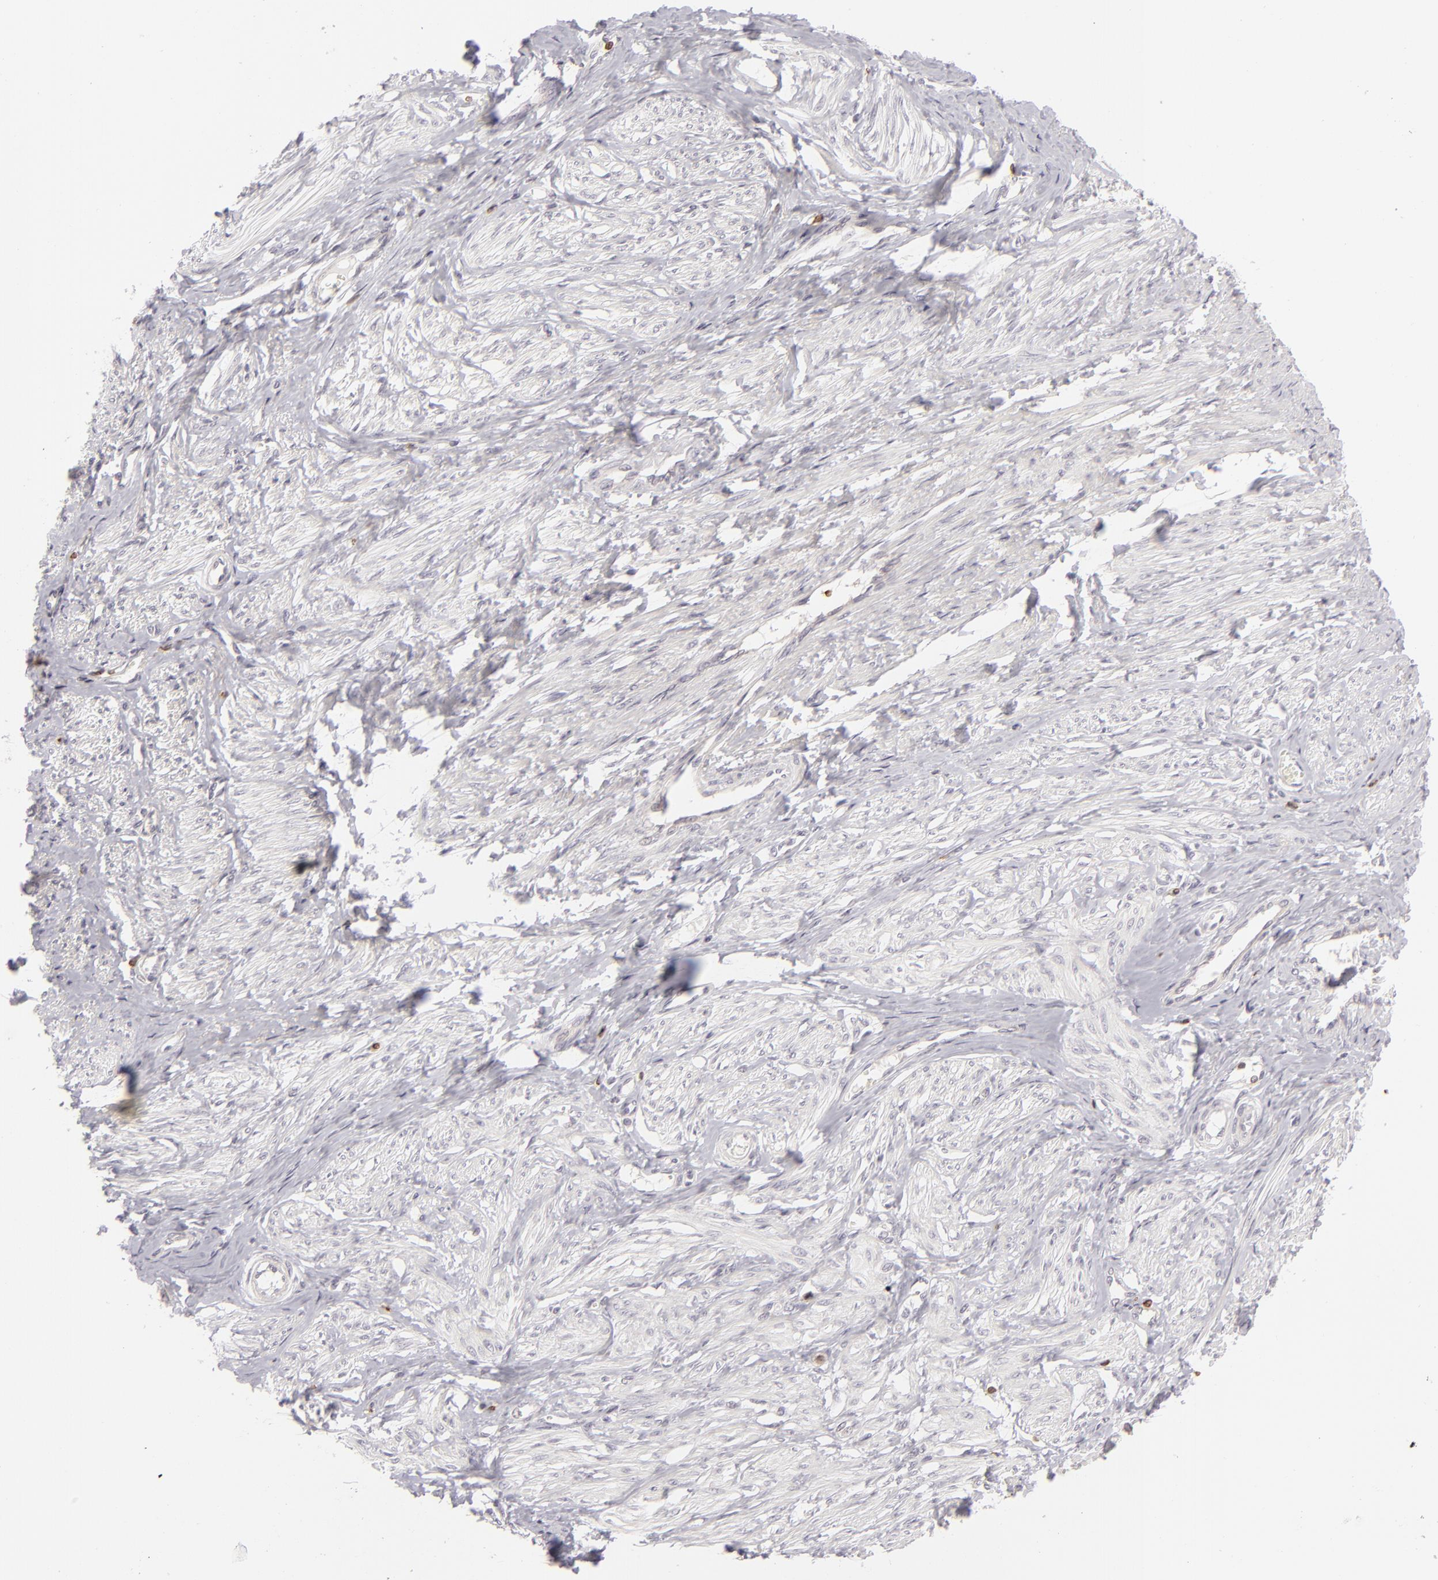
{"staining": {"intensity": "negative", "quantity": "none", "location": "none"}, "tissue": "smooth muscle", "cell_type": "Smooth muscle cells", "image_type": "normal", "snomed": [{"axis": "morphology", "description": "Normal tissue, NOS"}, {"axis": "topography", "description": "Smooth muscle"}, {"axis": "topography", "description": "Uterus"}], "caption": "A high-resolution micrograph shows immunohistochemistry (IHC) staining of unremarkable smooth muscle, which shows no significant positivity in smooth muscle cells. Brightfield microscopy of IHC stained with DAB (brown) and hematoxylin (blue), captured at high magnification.", "gene": "APOBEC3G", "patient": {"sex": "female", "age": 39}}